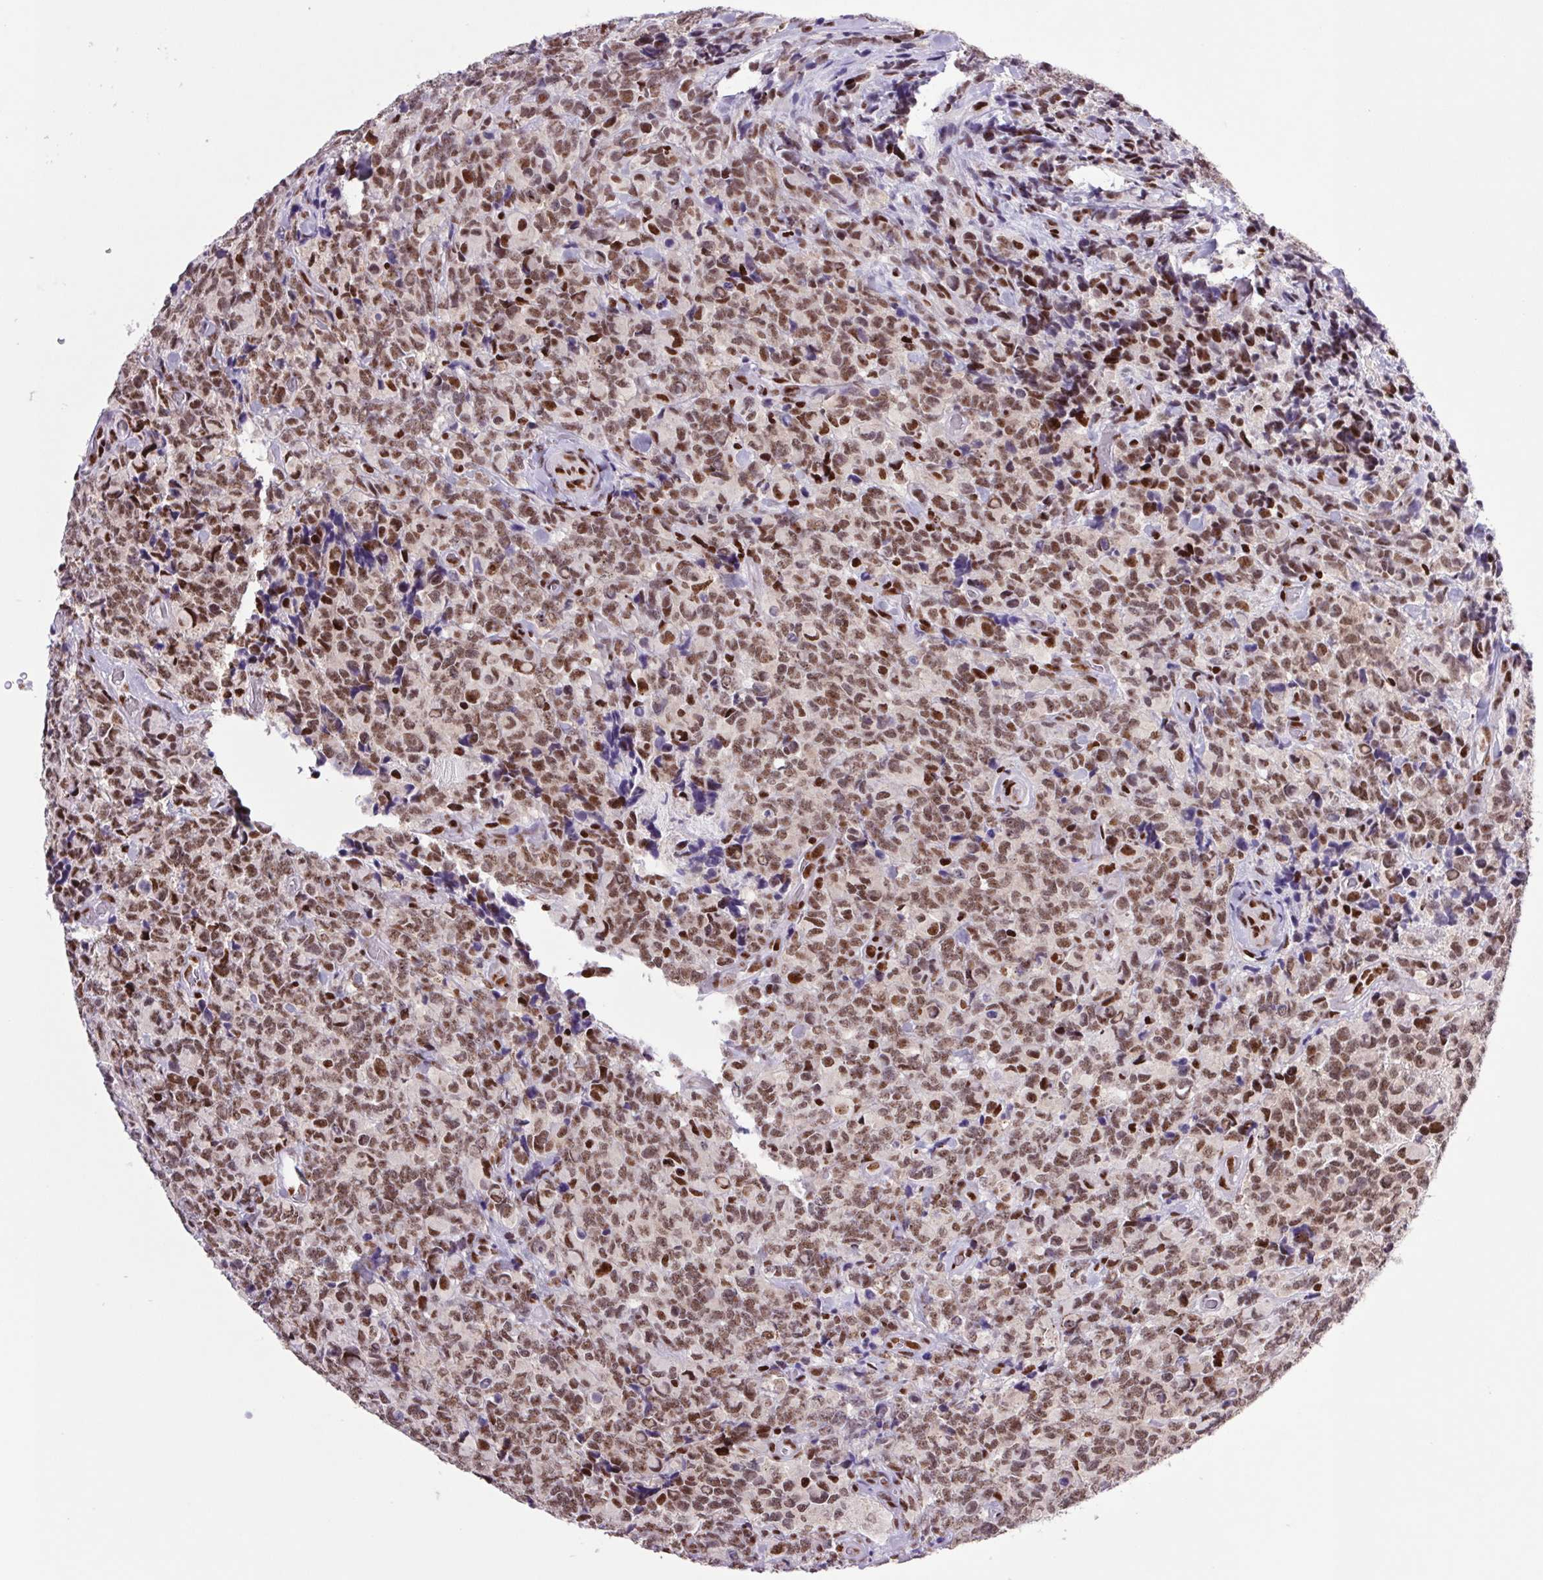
{"staining": {"intensity": "moderate", "quantity": ">75%", "location": "nuclear"}, "tissue": "glioma", "cell_type": "Tumor cells", "image_type": "cancer", "snomed": [{"axis": "morphology", "description": "Glioma, malignant, High grade"}, {"axis": "topography", "description": "Brain"}], "caption": "Protein expression analysis of glioma exhibits moderate nuclear expression in approximately >75% of tumor cells.", "gene": "LDLRAD4", "patient": {"sex": "male", "age": 39}}